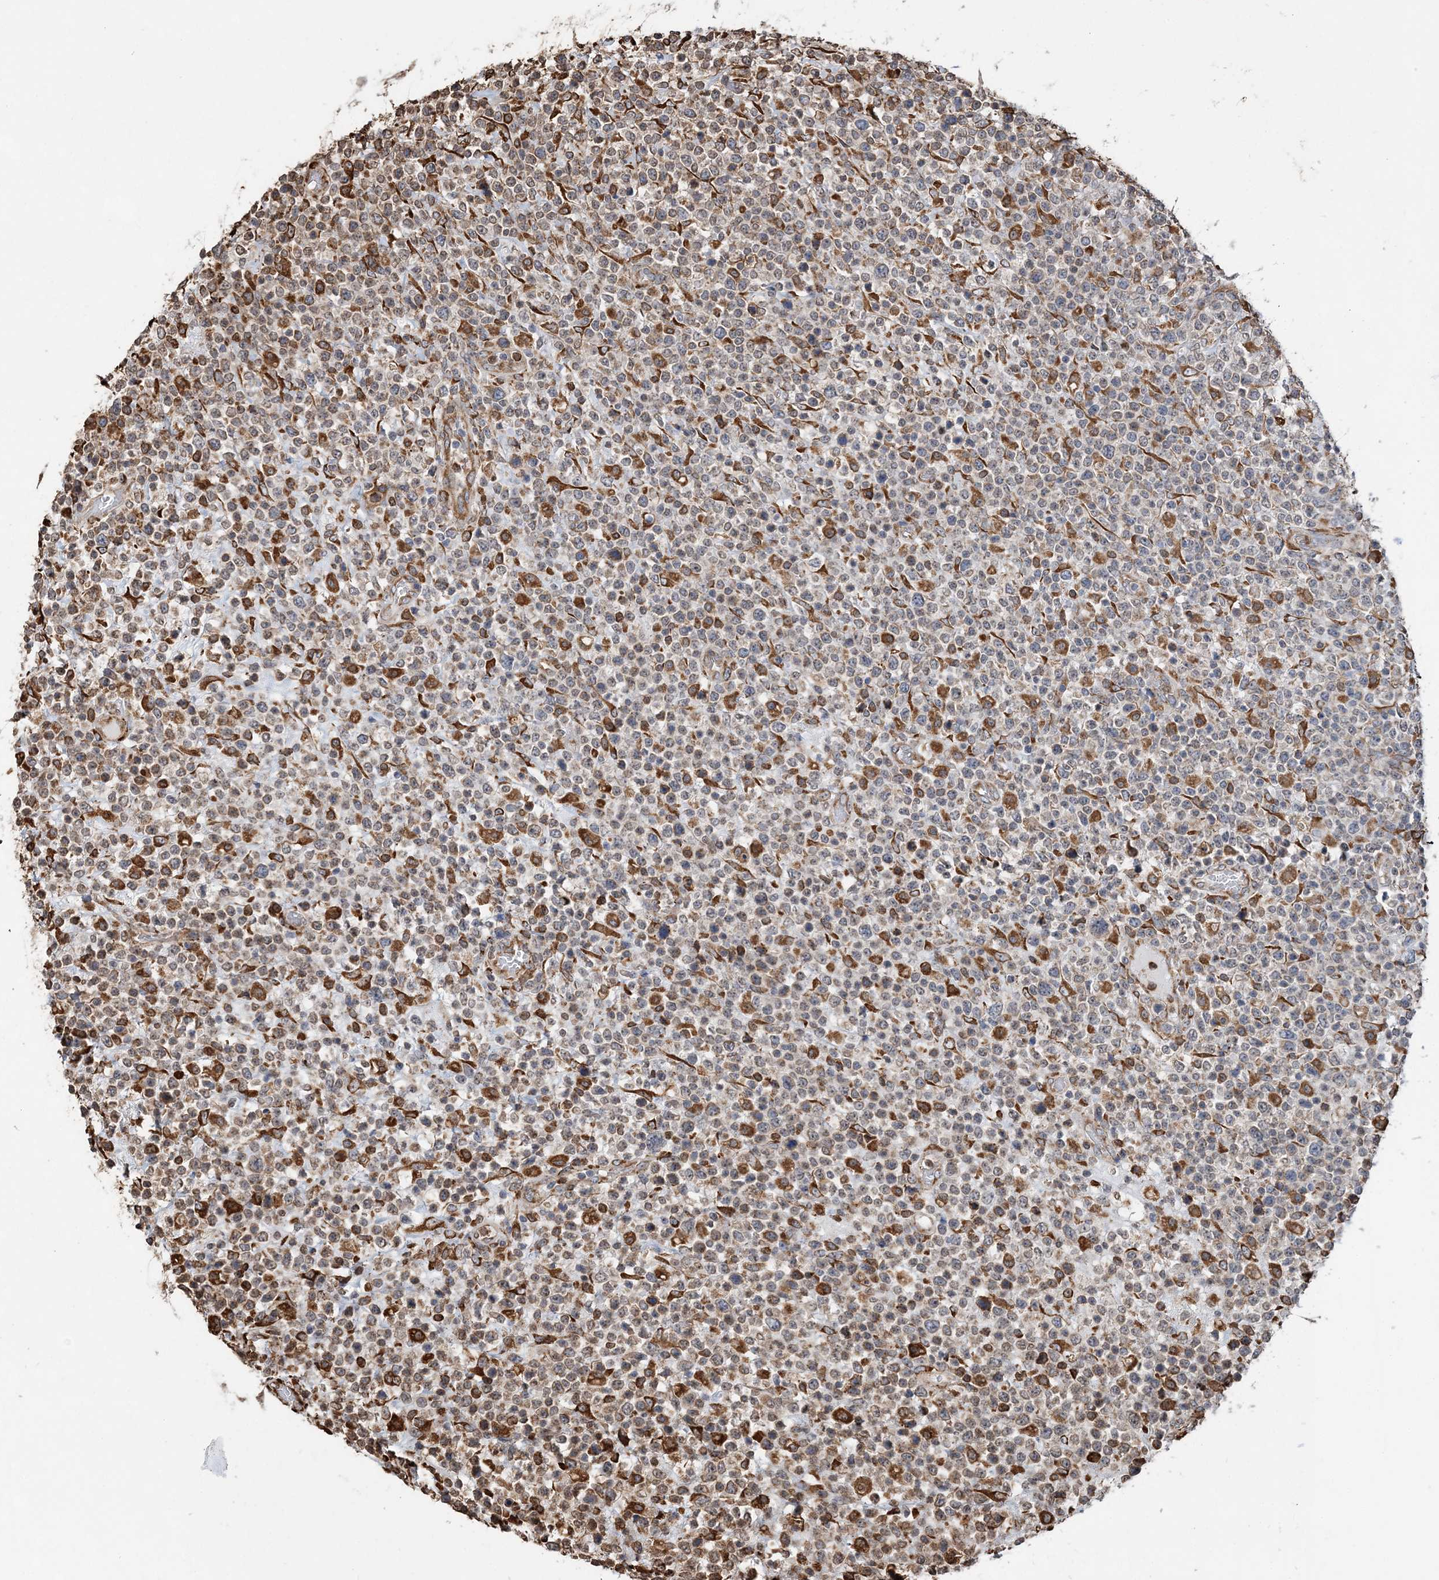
{"staining": {"intensity": "moderate", "quantity": "25%-75%", "location": "cytoplasmic/membranous"}, "tissue": "lymphoma", "cell_type": "Tumor cells", "image_type": "cancer", "snomed": [{"axis": "morphology", "description": "Malignant lymphoma, non-Hodgkin's type, High grade"}, {"axis": "topography", "description": "Colon"}], "caption": "Moderate cytoplasmic/membranous positivity for a protein is identified in about 25%-75% of tumor cells of high-grade malignant lymphoma, non-Hodgkin's type using immunohistochemistry.", "gene": "WDR12", "patient": {"sex": "female", "age": 53}}